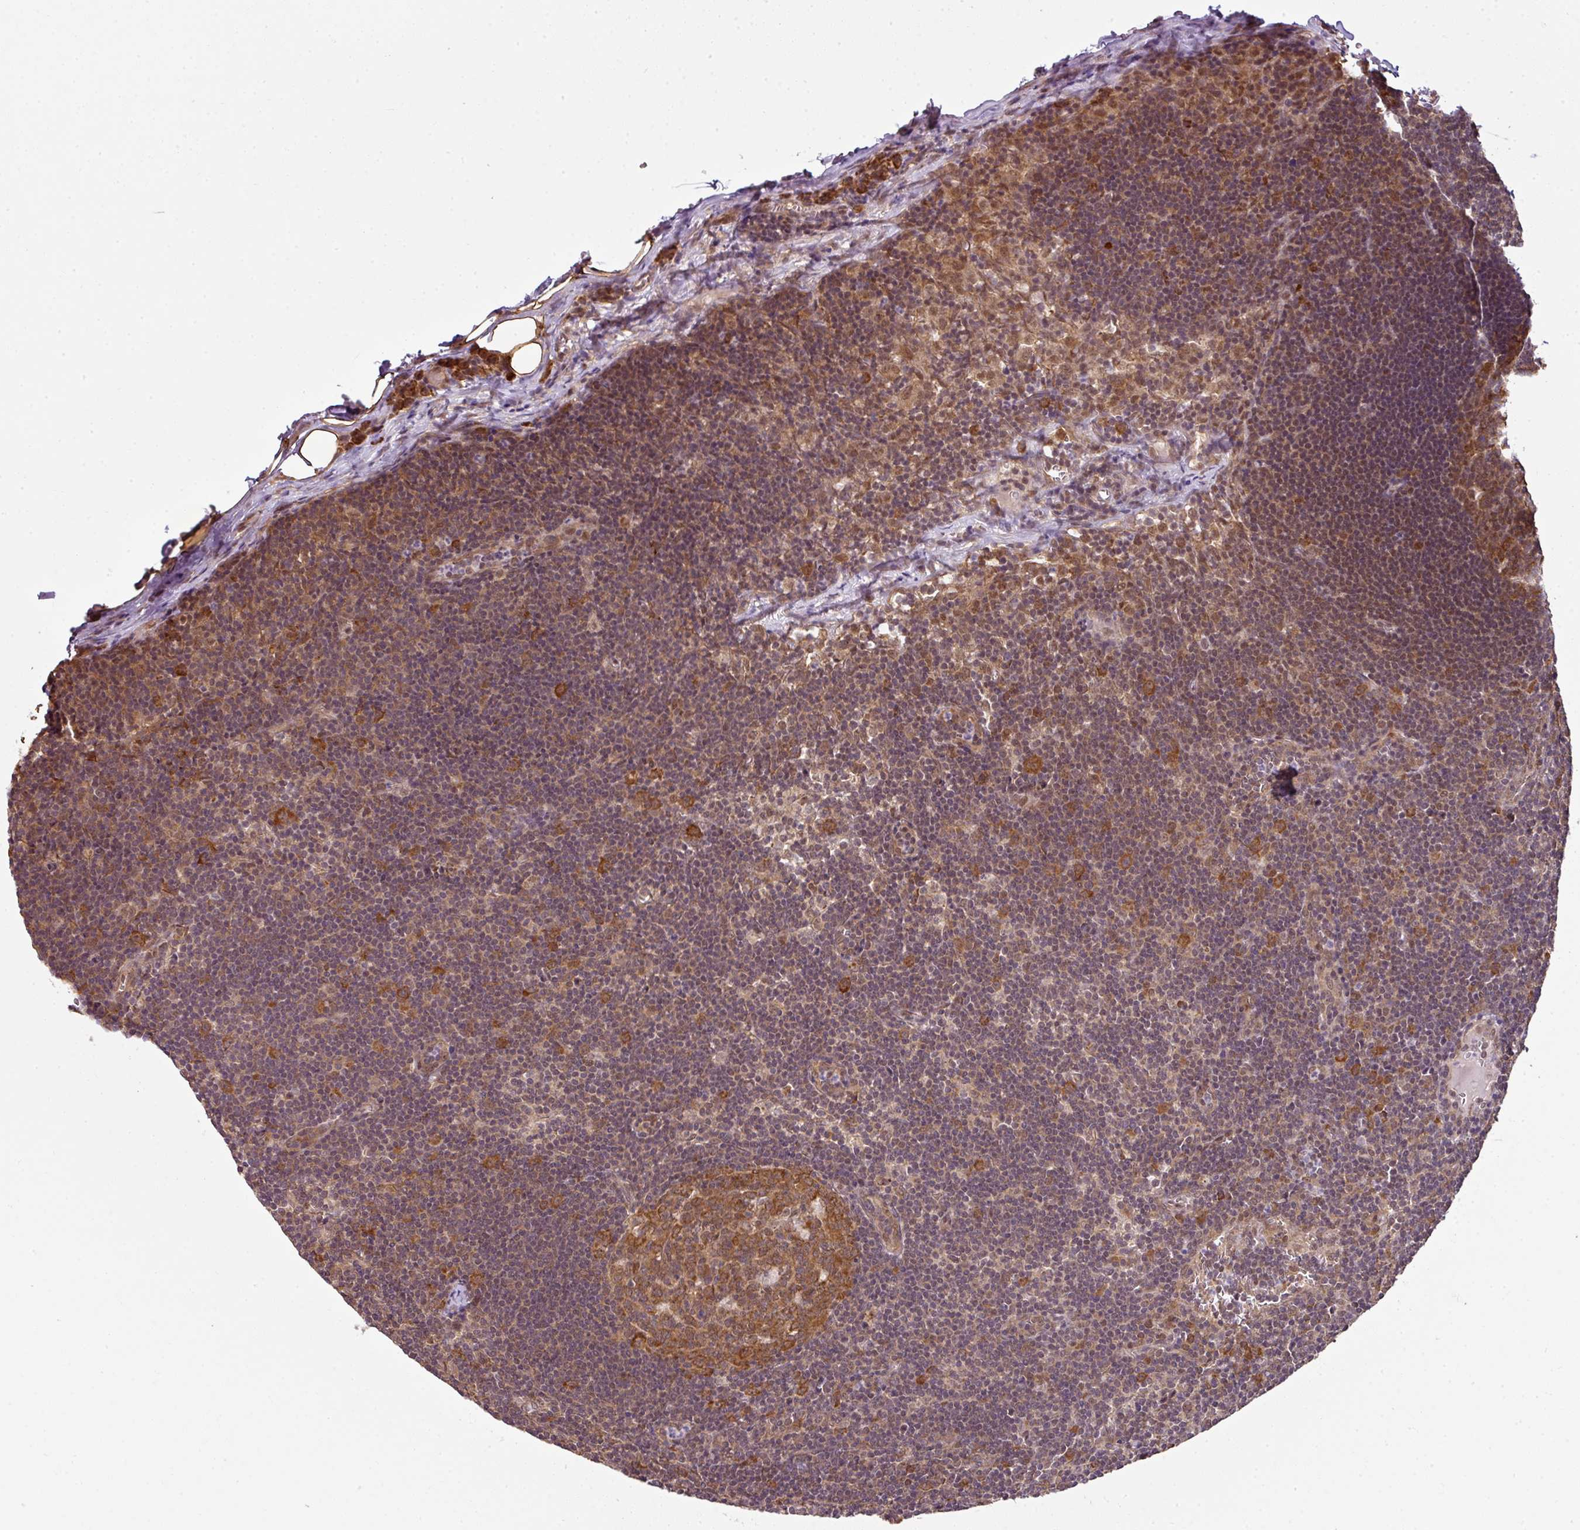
{"staining": {"intensity": "moderate", "quantity": ">75%", "location": "cytoplasmic/membranous"}, "tissue": "lymph node", "cell_type": "Germinal center cells", "image_type": "normal", "snomed": [{"axis": "morphology", "description": "Normal tissue, NOS"}, {"axis": "topography", "description": "Lymph node"}], "caption": "Moderate cytoplasmic/membranous protein staining is present in approximately >75% of germinal center cells in lymph node. The protein of interest is shown in brown color, while the nuclei are stained blue.", "gene": "RBM14", "patient": {"sex": "female", "age": 29}}